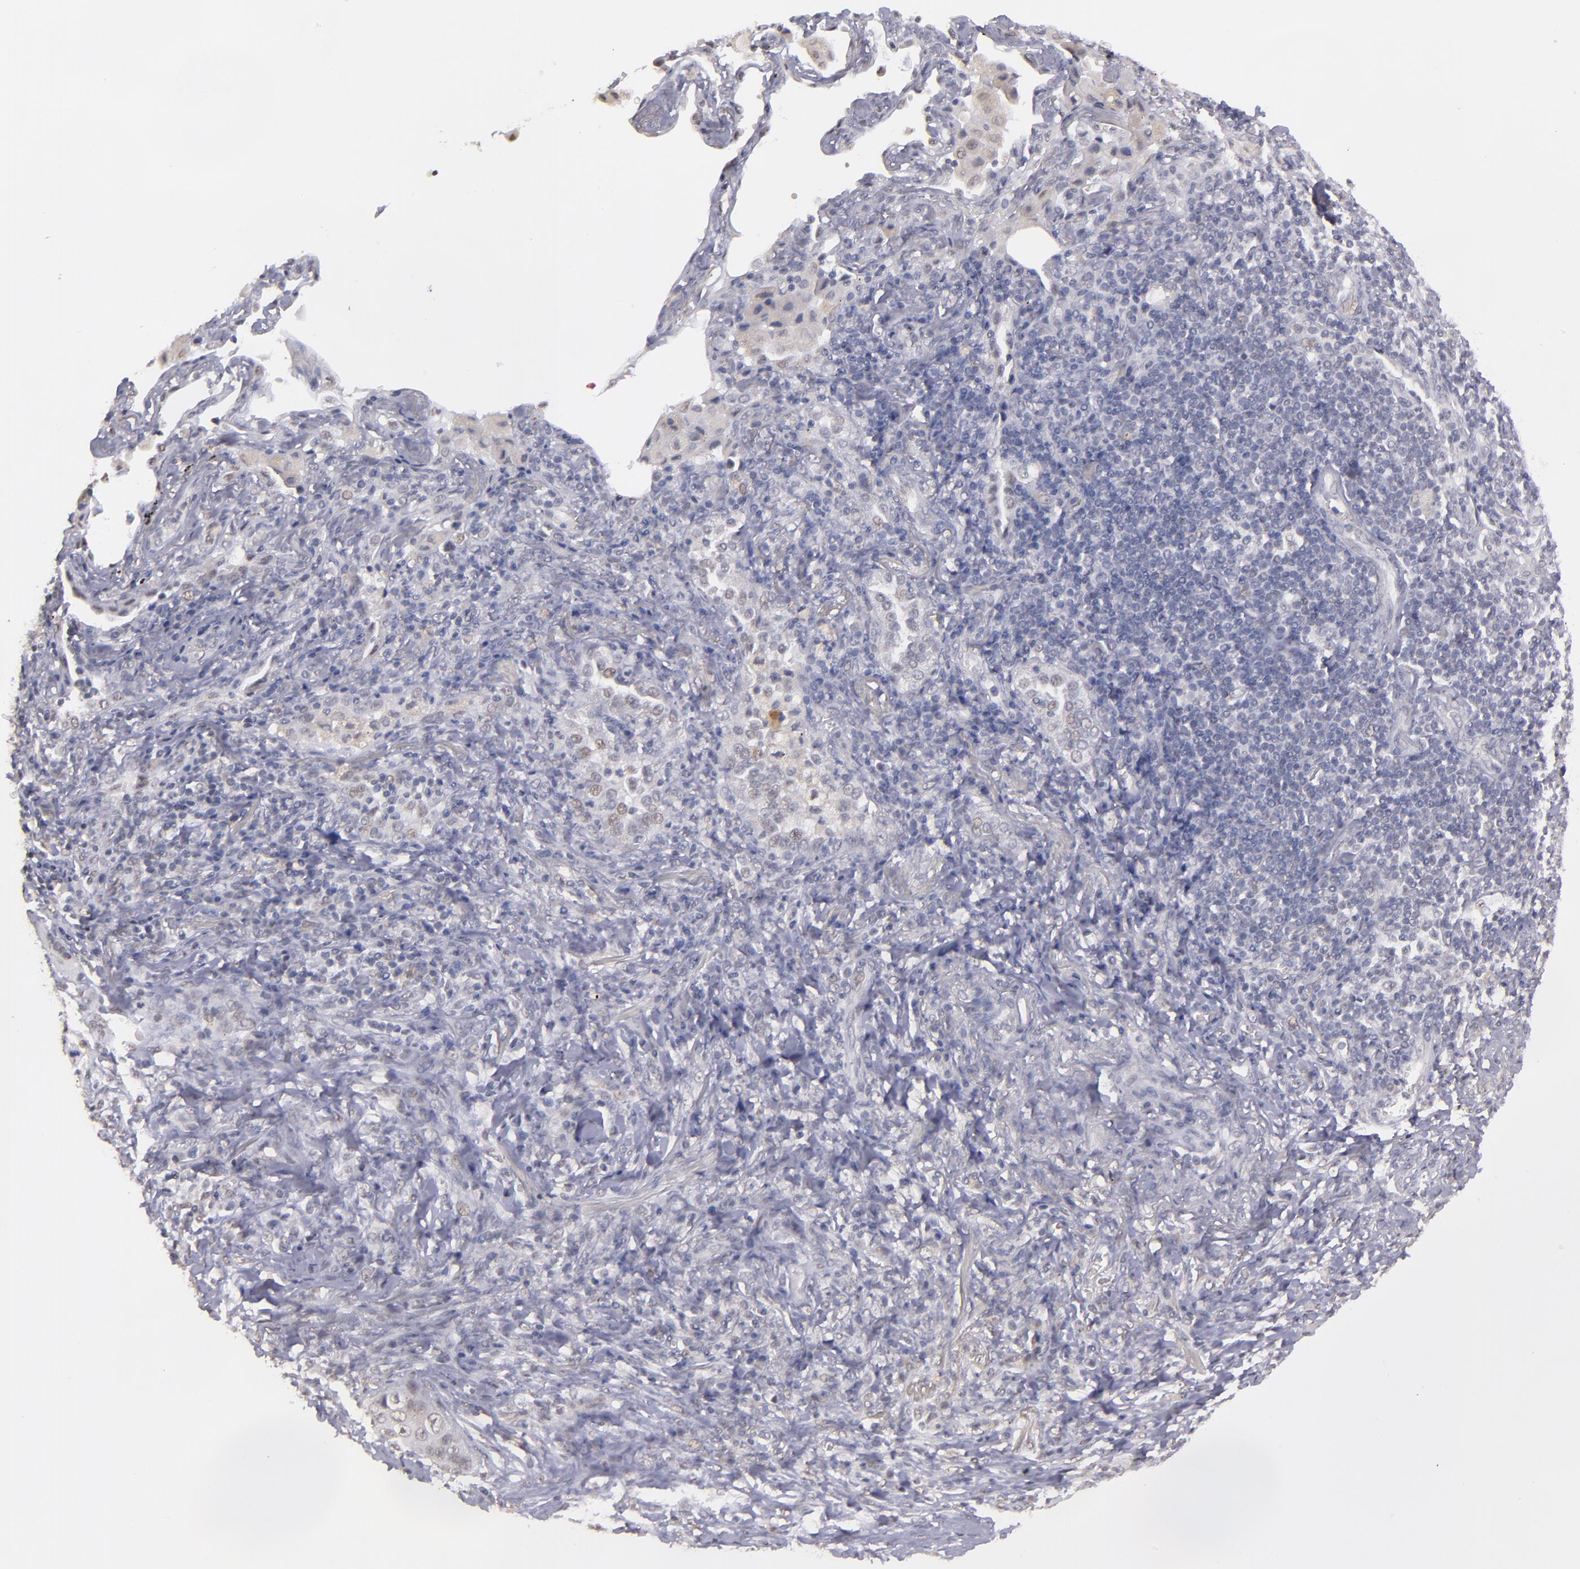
{"staining": {"intensity": "weak", "quantity": "<25%", "location": "nuclear"}, "tissue": "lung cancer", "cell_type": "Tumor cells", "image_type": "cancer", "snomed": [{"axis": "morphology", "description": "Squamous cell carcinoma, NOS"}, {"axis": "topography", "description": "Lung"}], "caption": "This is a micrograph of immunohistochemistry staining of lung cancer, which shows no positivity in tumor cells.", "gene": "NRXN3", "patient": {"sex": "female", "age": 67}}